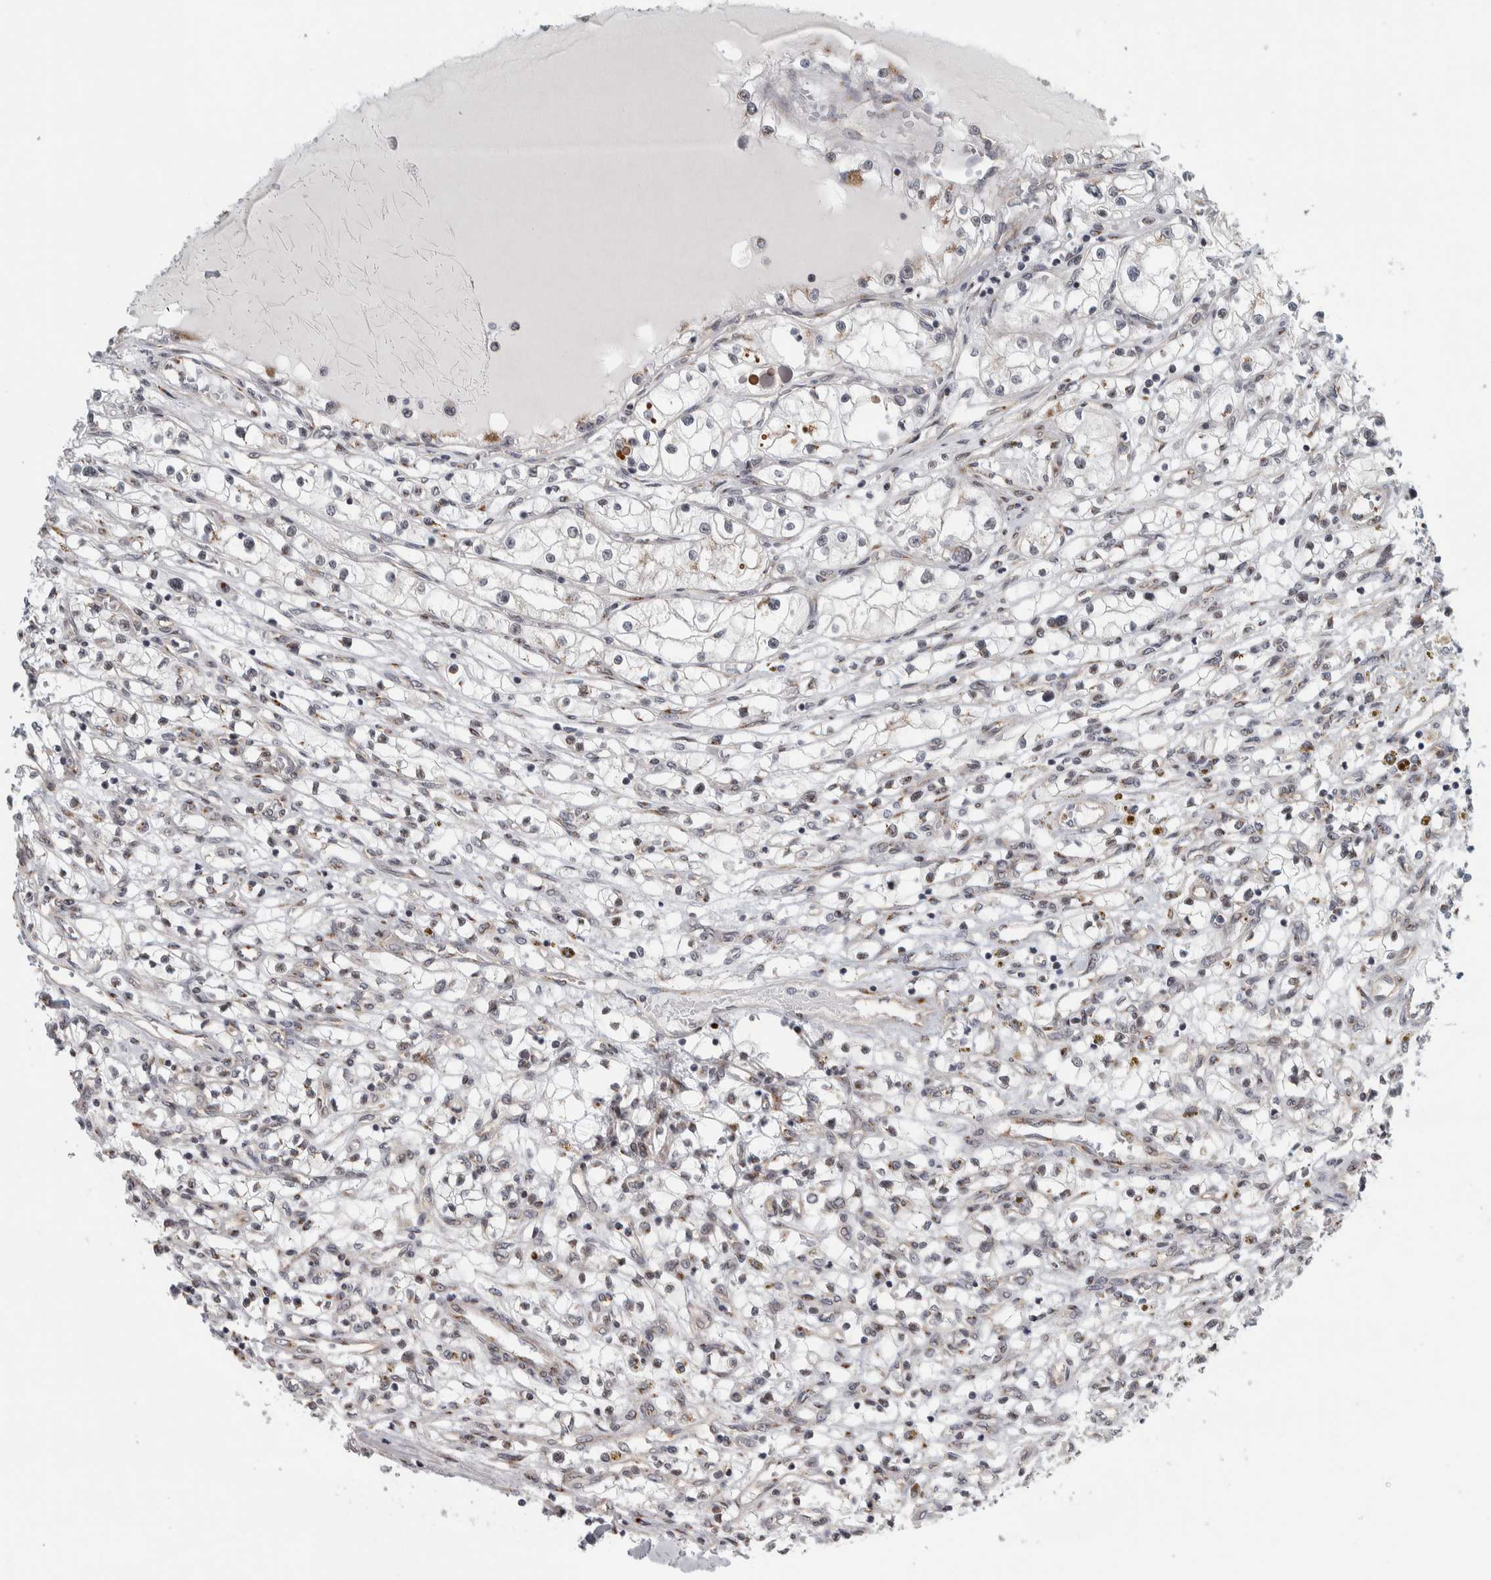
{"staining": {"intensity": "negative", "quantity": "none", "location": "none"}, "tissue": "renal cancer", "cell_type": "Tumor cells", "image_type": "cancer", "snomed": [{"axis": "morphology", "description": "Adenocarcinoma, NOS"}, {"axis": "topography", "description": "Kidney"}], "caption": "IHC micrograph of neoplastic tissue: renal cancer stained with DAB (3,3'-diaminobenzidine) shows no significant protein expression in tumor cells.", "gene": "ZMYND8", "patient": {"sex": "male", "age": 68}}